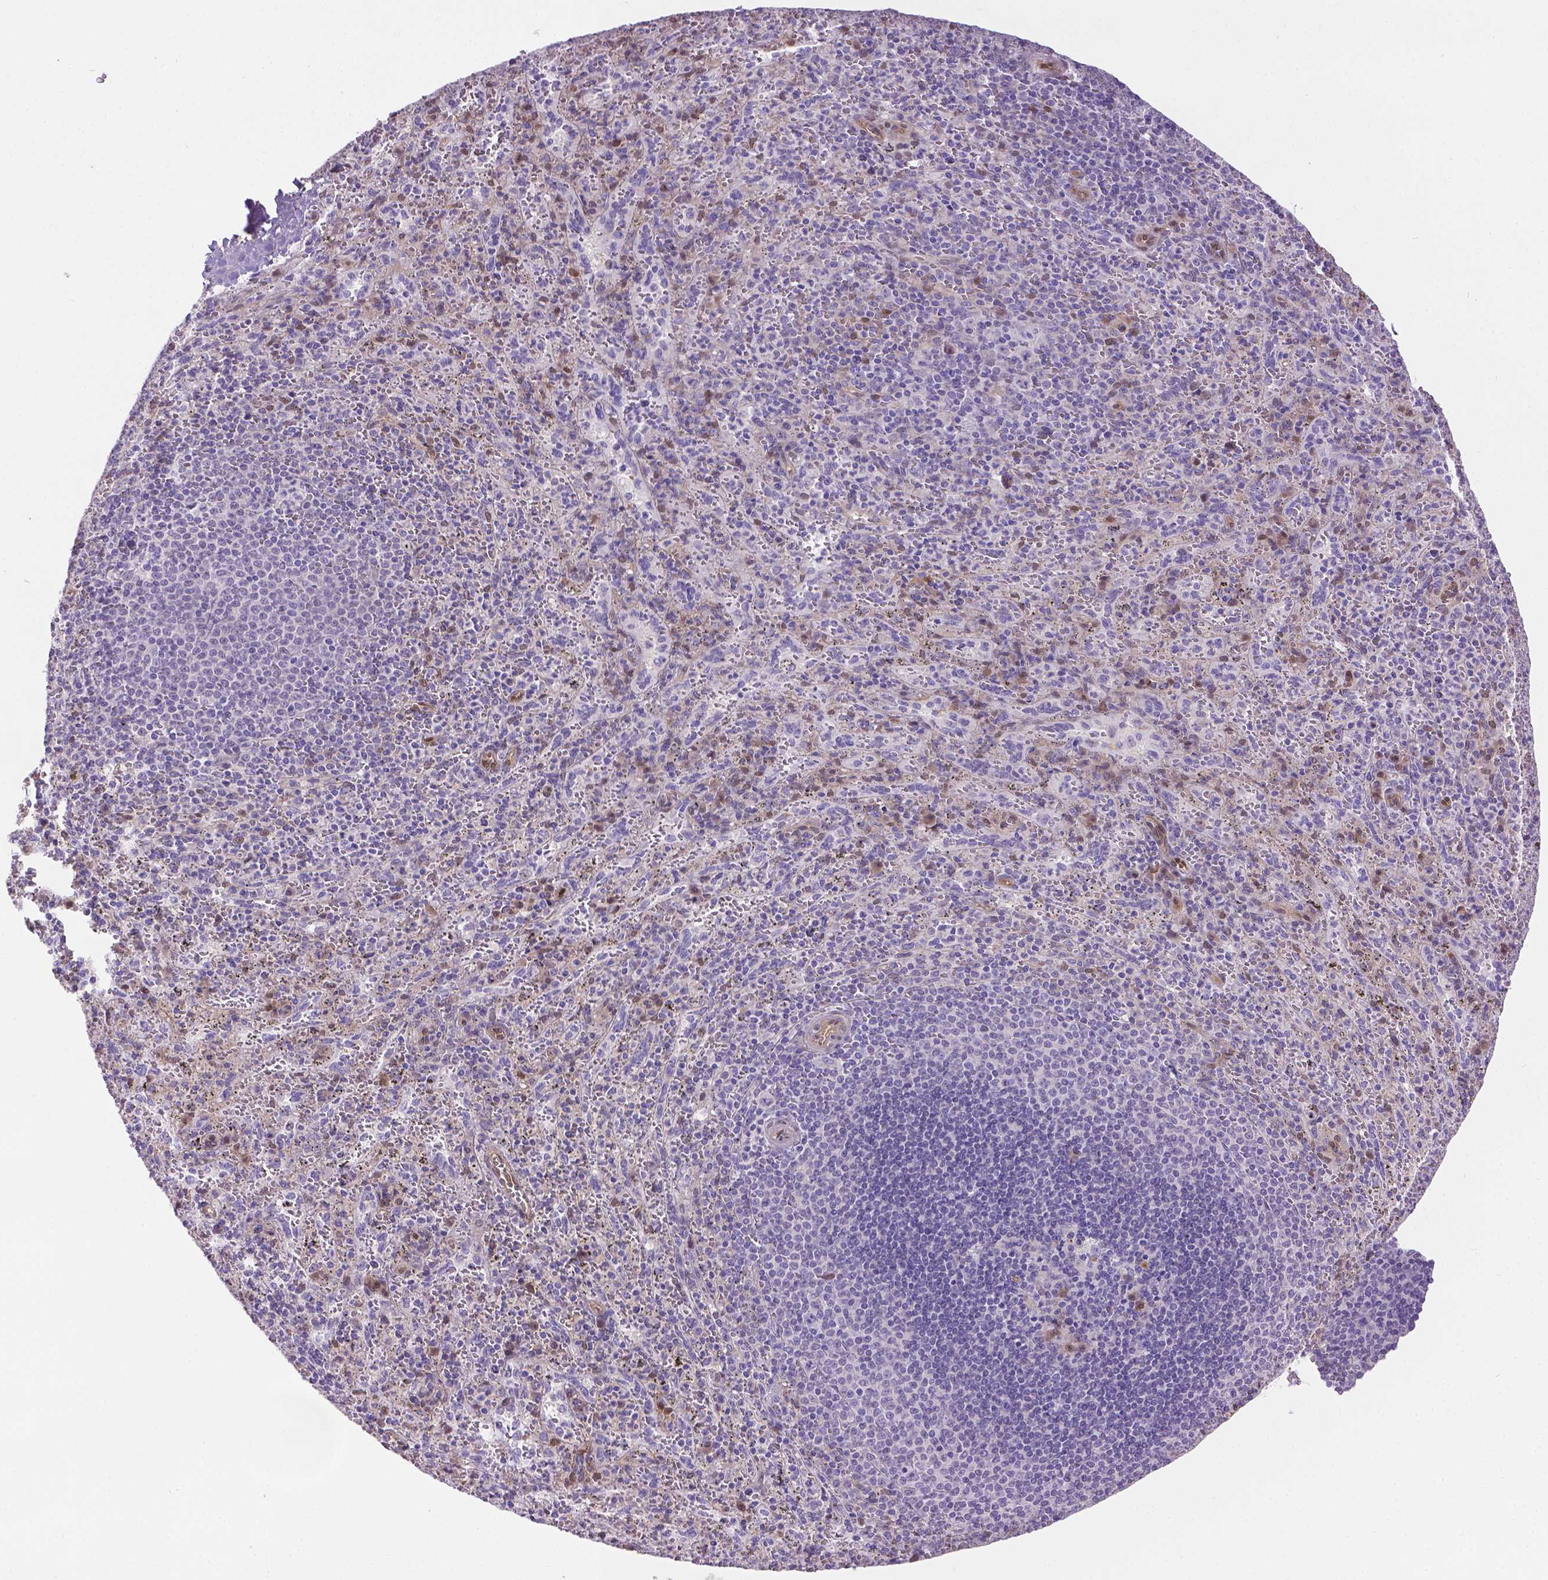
{"staining": {"intensity": "negative", "quantity": "none", "location": "none"}, "tissue": "spleen", "cell_type": "Cells in red pulp", "image_type": "normal", "snomed": [{"axis": "morphology", "description": "Normal tissue, NOS"}, {"axis": "topography", "description": "Spleen"}], "caption": "Cells in red pulp show no significant protein expression in unremarkable spleen. (DAB IHC, high magnification).", "gene": "CLIC4", "patient": {"sex": "male", "age": 57}}